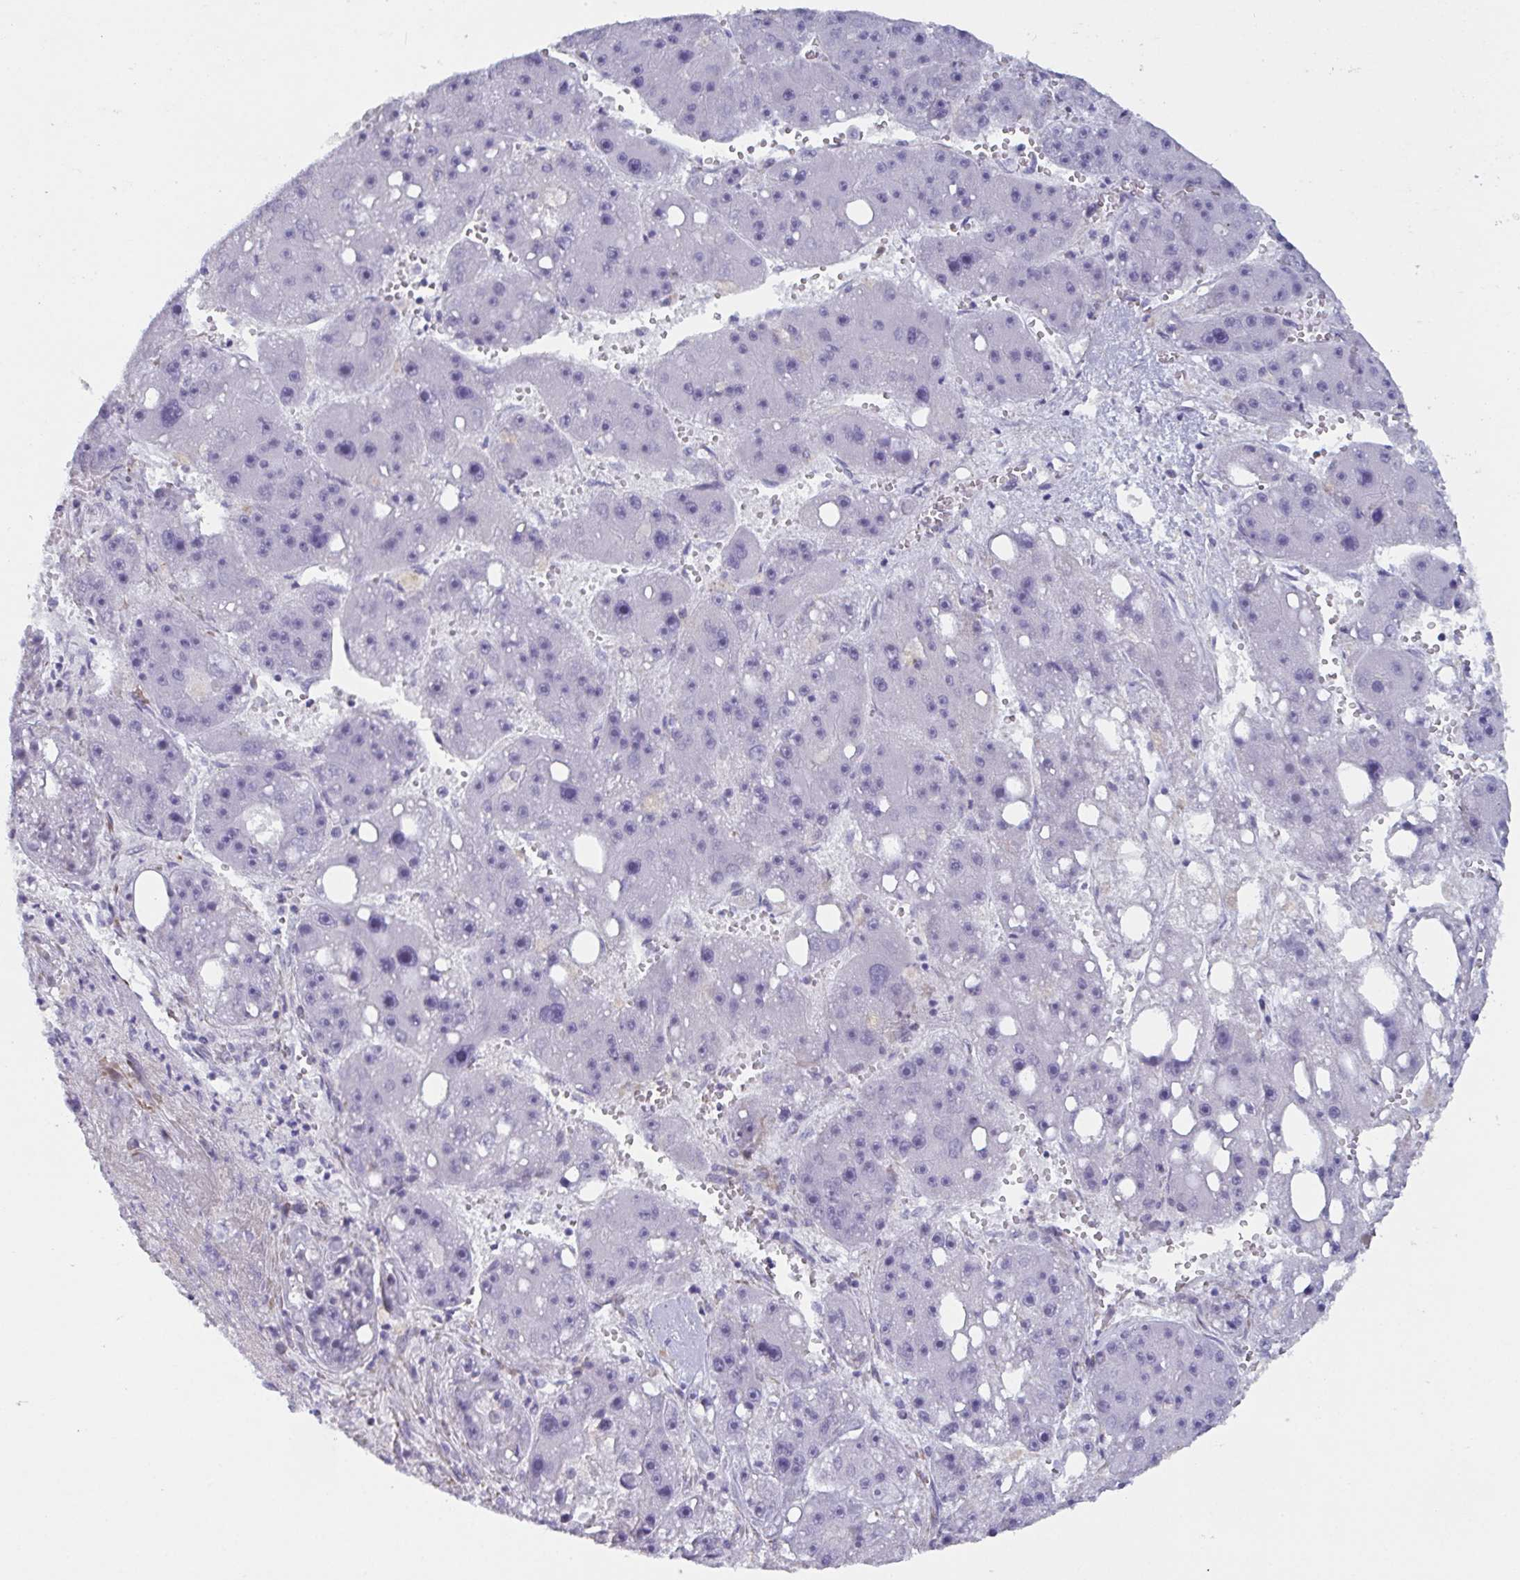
{"staining": {"intensity": "negative", "quantity": "none", "location": "none"}, "tissue": "liver cancer", "cell_type": "Tumor cells", "image_type": "cancer", "snomed": [{"axis": "morphology", "description": "Carcinoma, Hepatocellular, NOS"}, {"axis": "topography", "description": "Liver"}], "caption": "IHC micrograph of liver cancer (hepatocellular carcinoma) stained for a protein (brown), which demonstrates no expression in tumor cells.", "gene": "OR5P3", "patient": {"sex": "female", "age": 61}}